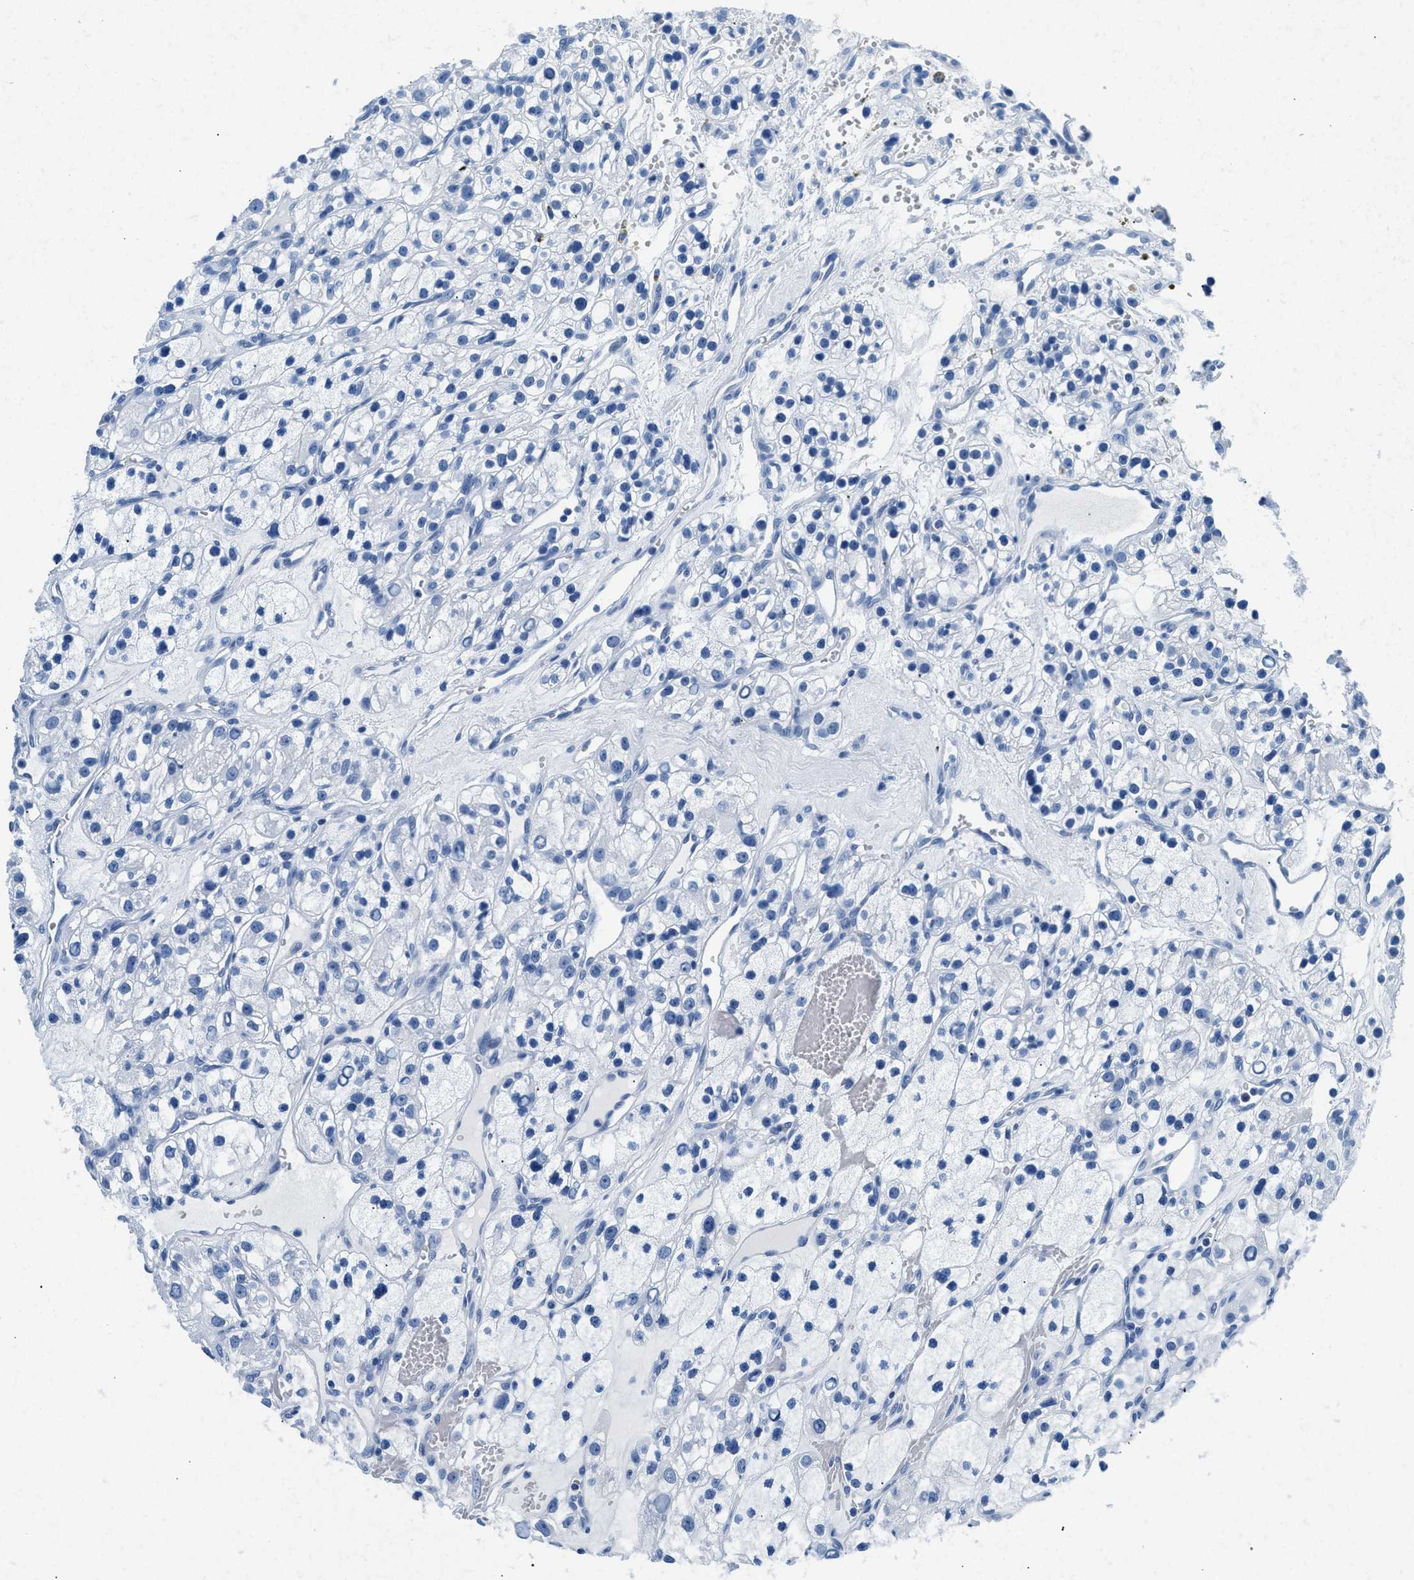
{"staining": {"intensity": "negative", "quantity": "none", "location": "none"}, "tissue": "renal cancer", "cell_type": "Tumor cells", "image_type": "cancer", "snomed": [{"axis": "morphology", "description": "Adenocarcinoma, NOS"}, {"axis": "topography", "description": "Kidney"}], "caption": "Renal cancer (adenocarcinoma) was stained to show a protein in brown. There is no significant staining in tumor cells. (DAB IHC, high magnification).", "gene": "CPS1", "patient": {"sex": "female", "age": 57}}